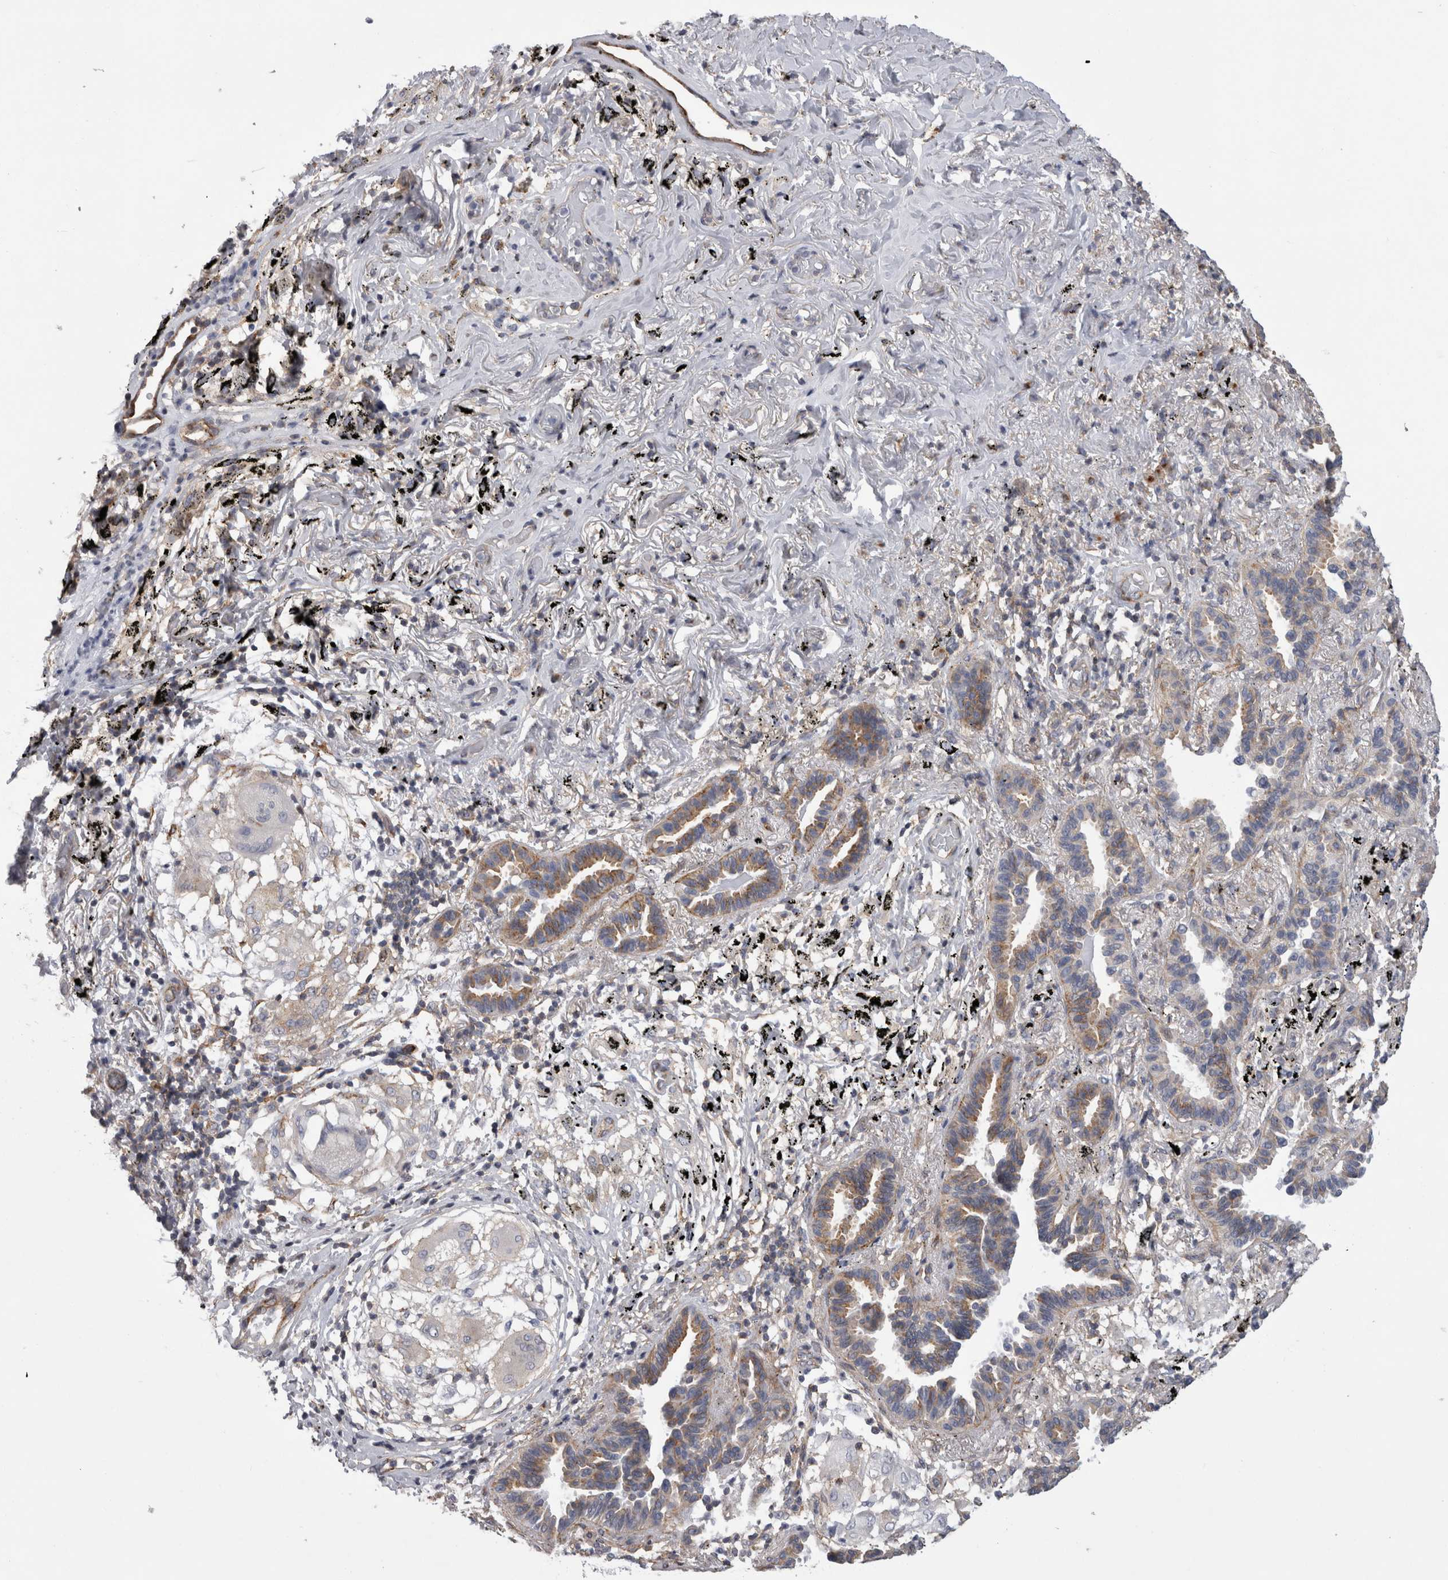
{"staining": {"intensity": "moderate", "quantity": "25%-75%", "location": "cytoplasmic/membranous"}, "tissue": "lung cancer", "cell_type": "Tumor cells", "image_type": "cancer", "snomed": [{"axis": "morphology", "description": "Adenocarcinoma, NOS"}, {"axis": "topography", "description": "Lung"}], "caption": "High-power microscopy captured an IHC micrograph of lung cancer (adenocarcinoma), revealing moderate cytoplasmic/membranous positivity in approximately 25%-75% of tumor cells. (DAB (3,3'-diaminobenzidine) IHC, brown staining for protein, blue staining for nuclei).", "gene": "ATXN3", "patient": {"sex": "male", "age": 59}}